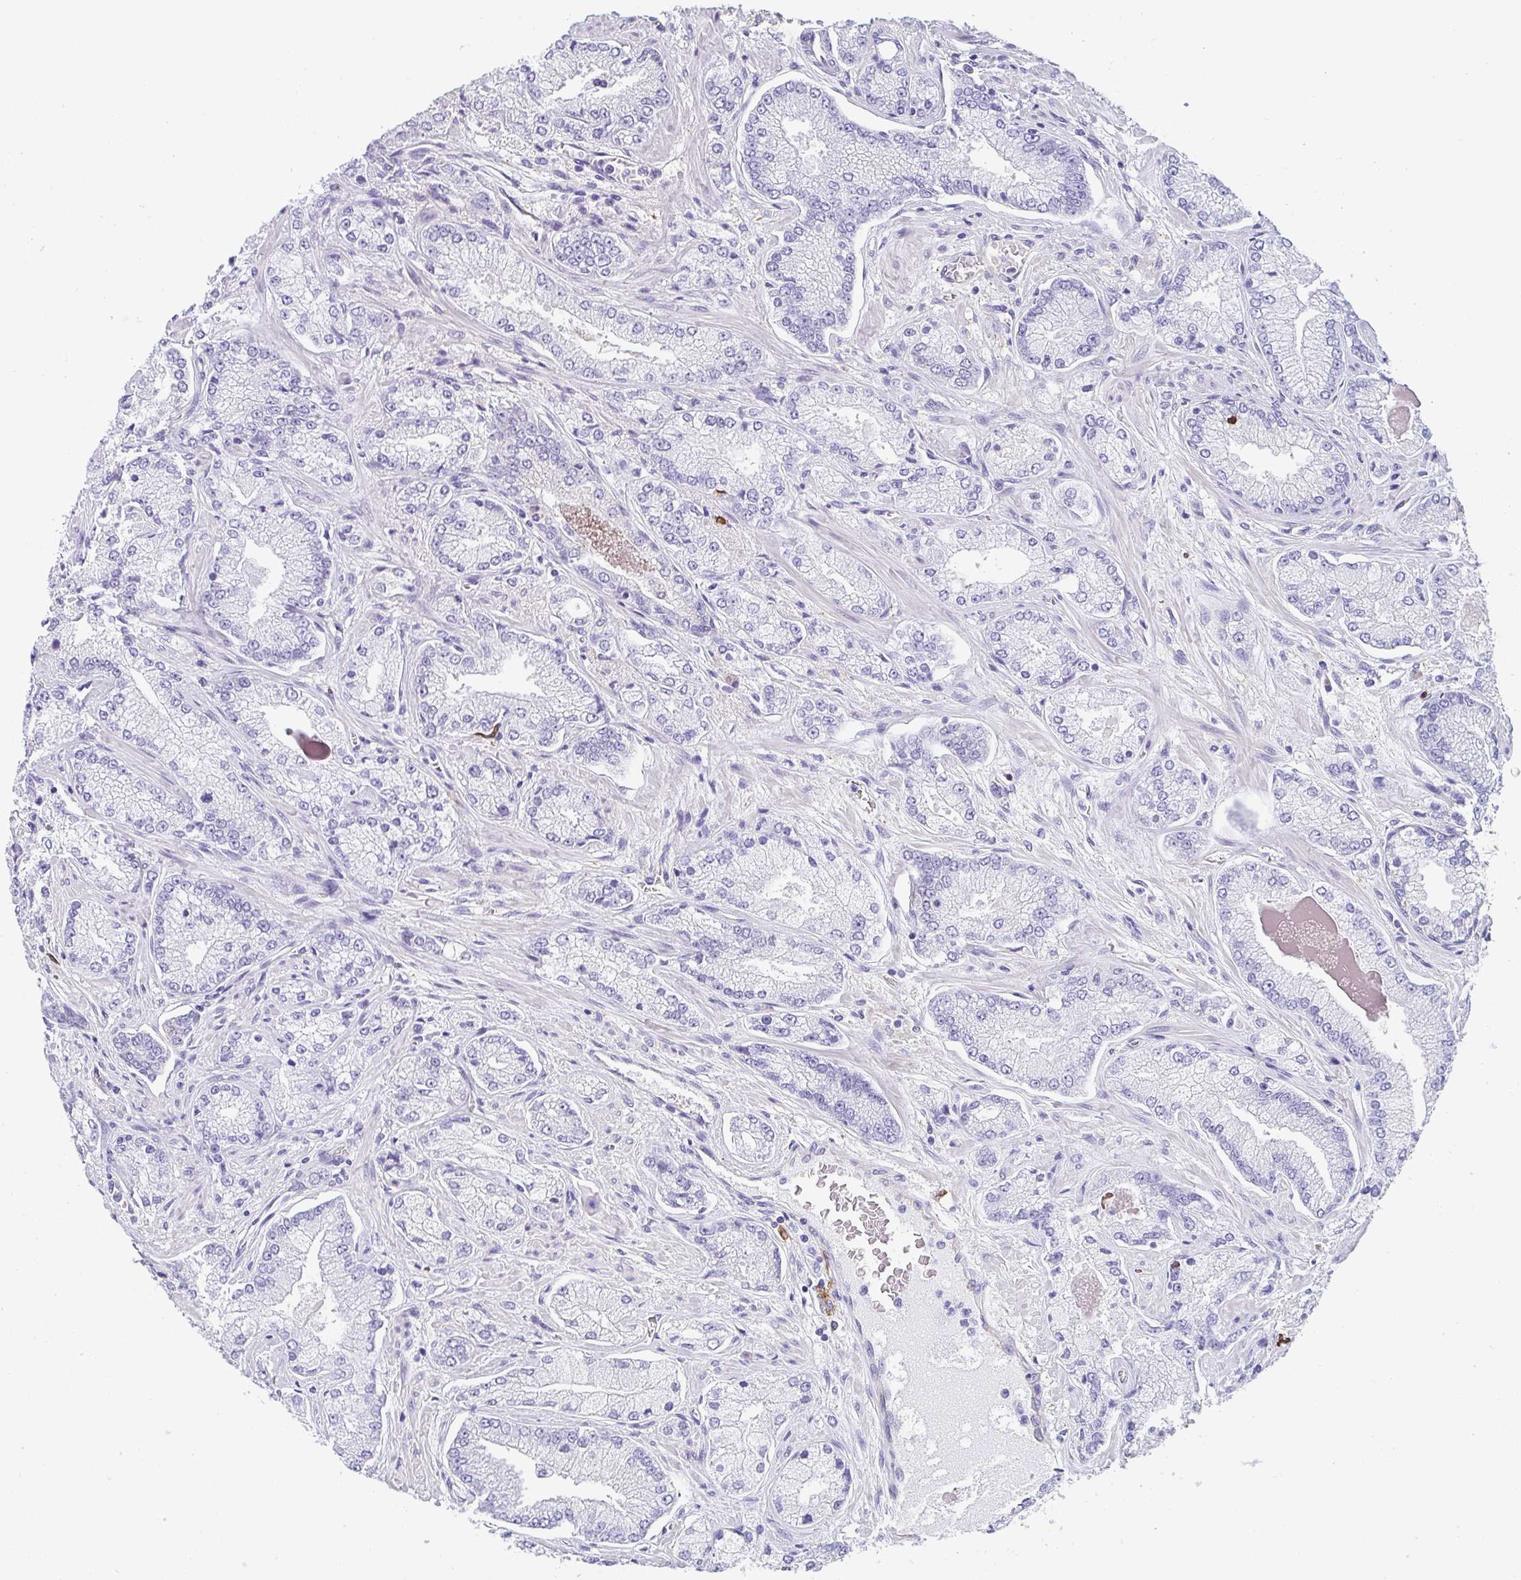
{"staining": {"intensity": "negative", "quantity": "none", "location": "none"}, "tissue": "prostate cancer", "cell_type": "Tumor cells", "image_type": "cancer", "snomed": [{"axis": "morphology", "description": "Normal tissue, NOS"}, {"axis": "morphology", "description": "Adenocarcinoma, High grade"}, {"axis": "topography", "description": "Prostate"}, {"axis": "topography", "description": "Peripheral nerve tissue"}], "caption": "The IHC histopathology image has no significant expression in tumor cells of high-grade adenocarcinoma (prostate) tissue. (Brightfield microscopy of DAB IHC at high magnification).", "gene": "DBN1", "patient": {"sex": "male", "age": 68}}